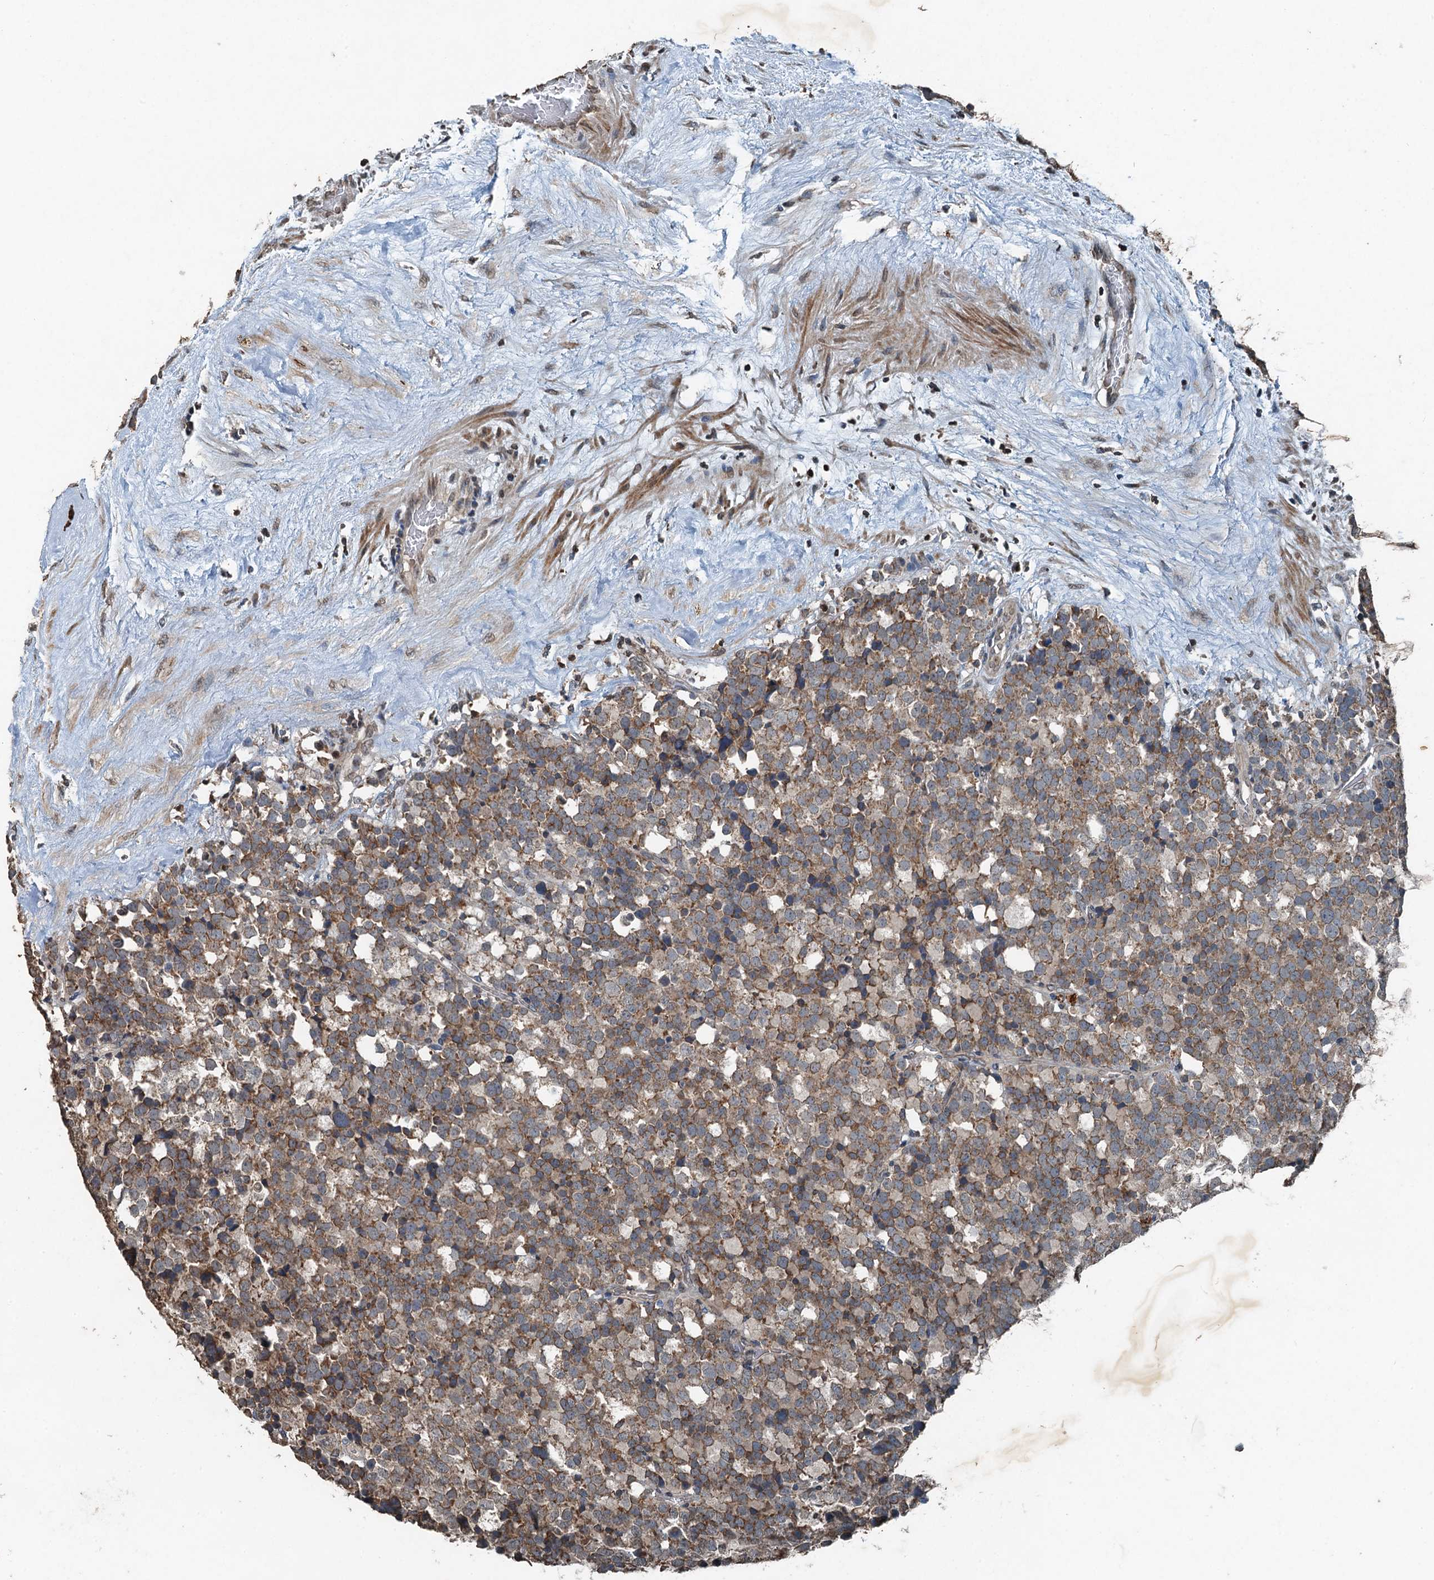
{"staining": {"intensity": "moderate", "quantity": ">75%", "location": "cytoplasmic/membranous"}, "tissue": "testis cancer", "cell_type": "Tumor cells", "image_type": "cancer", "snomed": [{"axis": "morphology", "description": "Seminoma, NOS"}, {"axis": "topography", "description": "Testis"}], "caption": "Testis seminoma stained with IHC reveals moderate cytoplasmic/membranous expression in about >75% of tumor cells. The staining was performed using DAB to visualize the protein expression in brown, while the nuclei were stained in blue with hematoxylin (Magnification: 20x).", "gene": "TCTN1", "patient": {"sex": "male", "age": 71}}